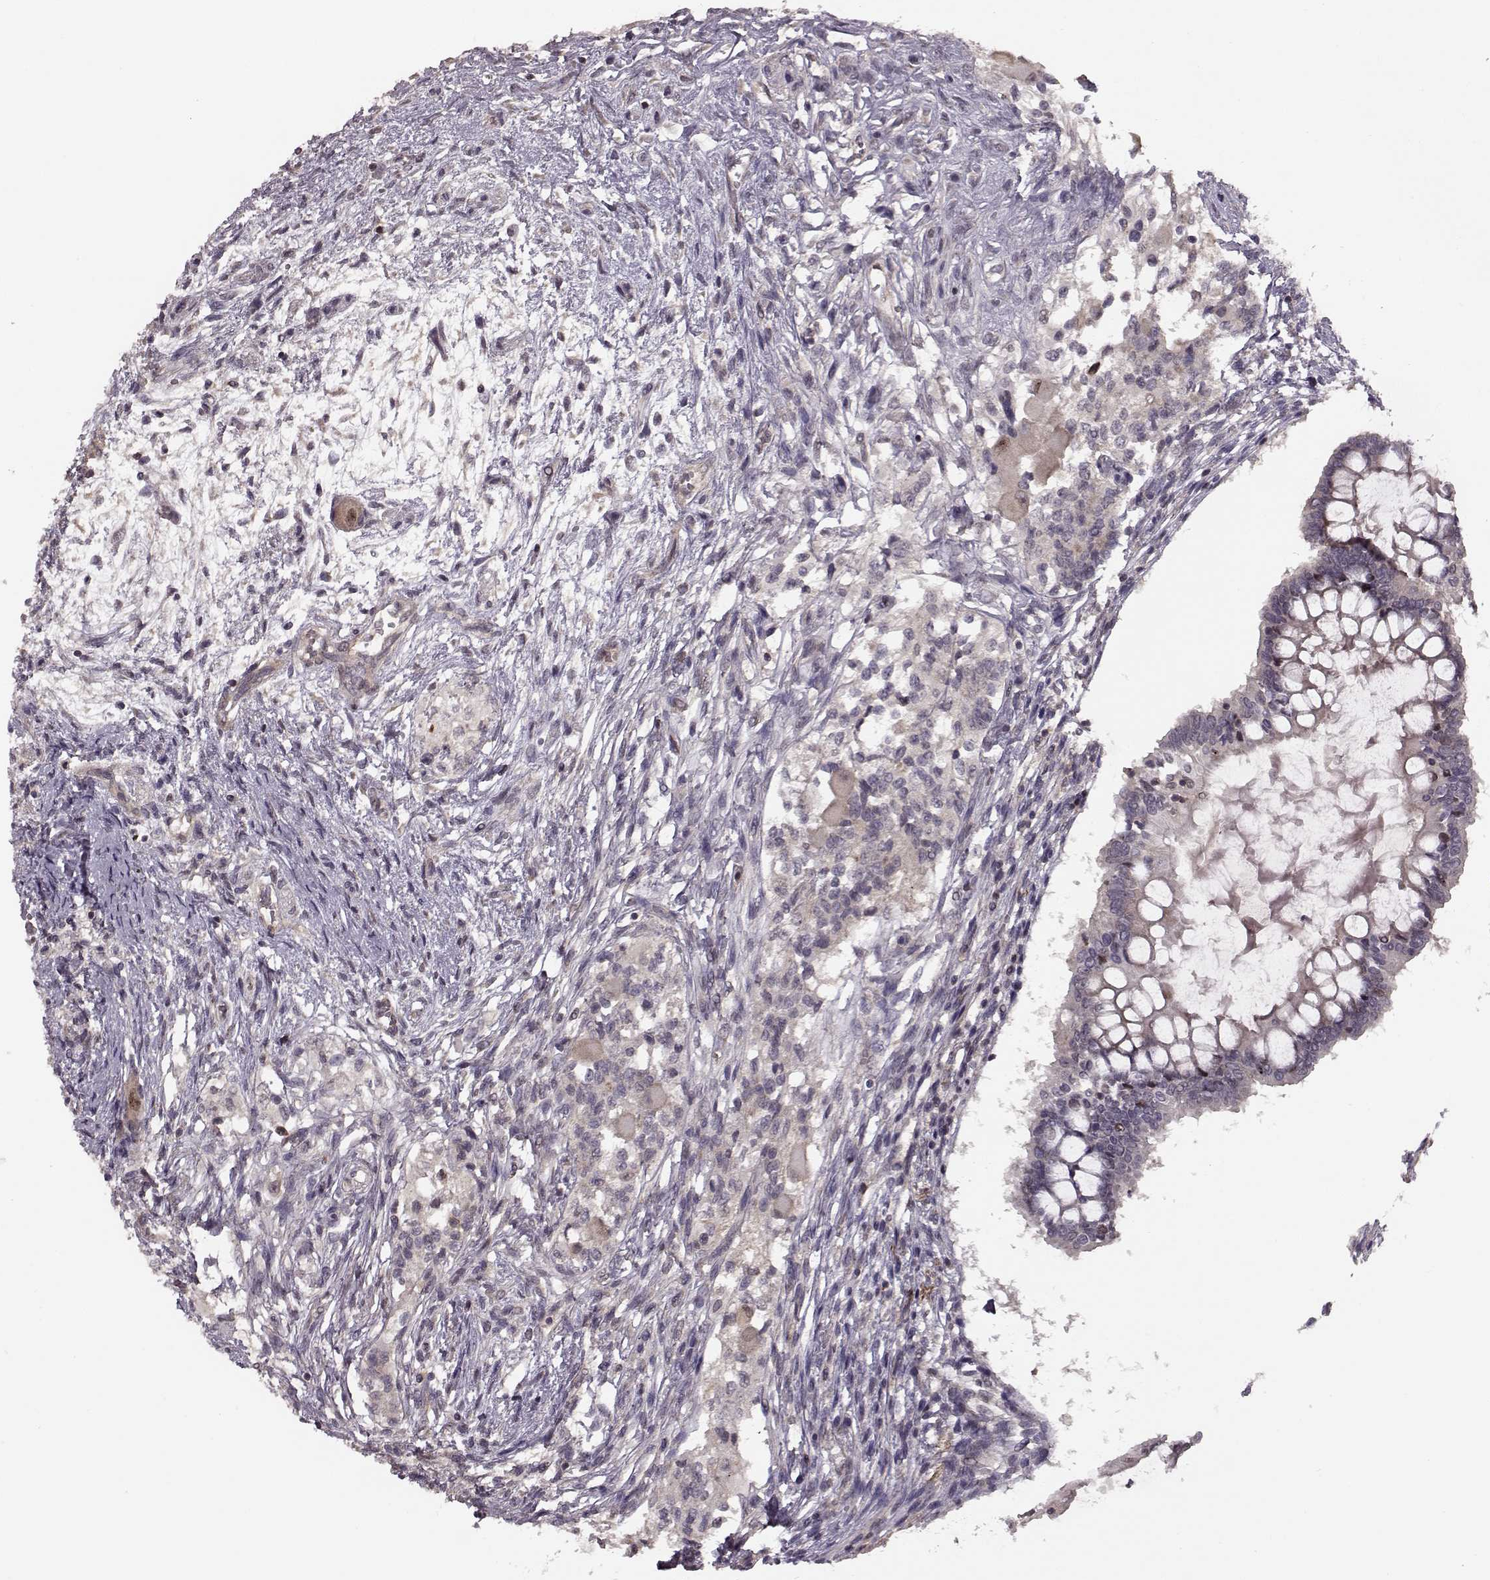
{"staining": {"intensity": "weak", "quantity": "<25%", "location": "cytoplasmic/membranous"}, "tissue": "testis cancer", "cell_type": "Tumor cells", "image_type": "cancer", "snomed": [{"axis": "morphology", "description": "Carcinoma, Embryonal, NOS"}, {"axis": "topography", "description": "Testis"}], "caption": "Image shows no protein expression in tumor cells of testis cancer tissue. (DAB (3,3'-diaminobenzidine) immunohistochemistry with hematoxylin counter stain).", "gene": "SLAIN2", "patient": {"sex": "male", "age": 37}}